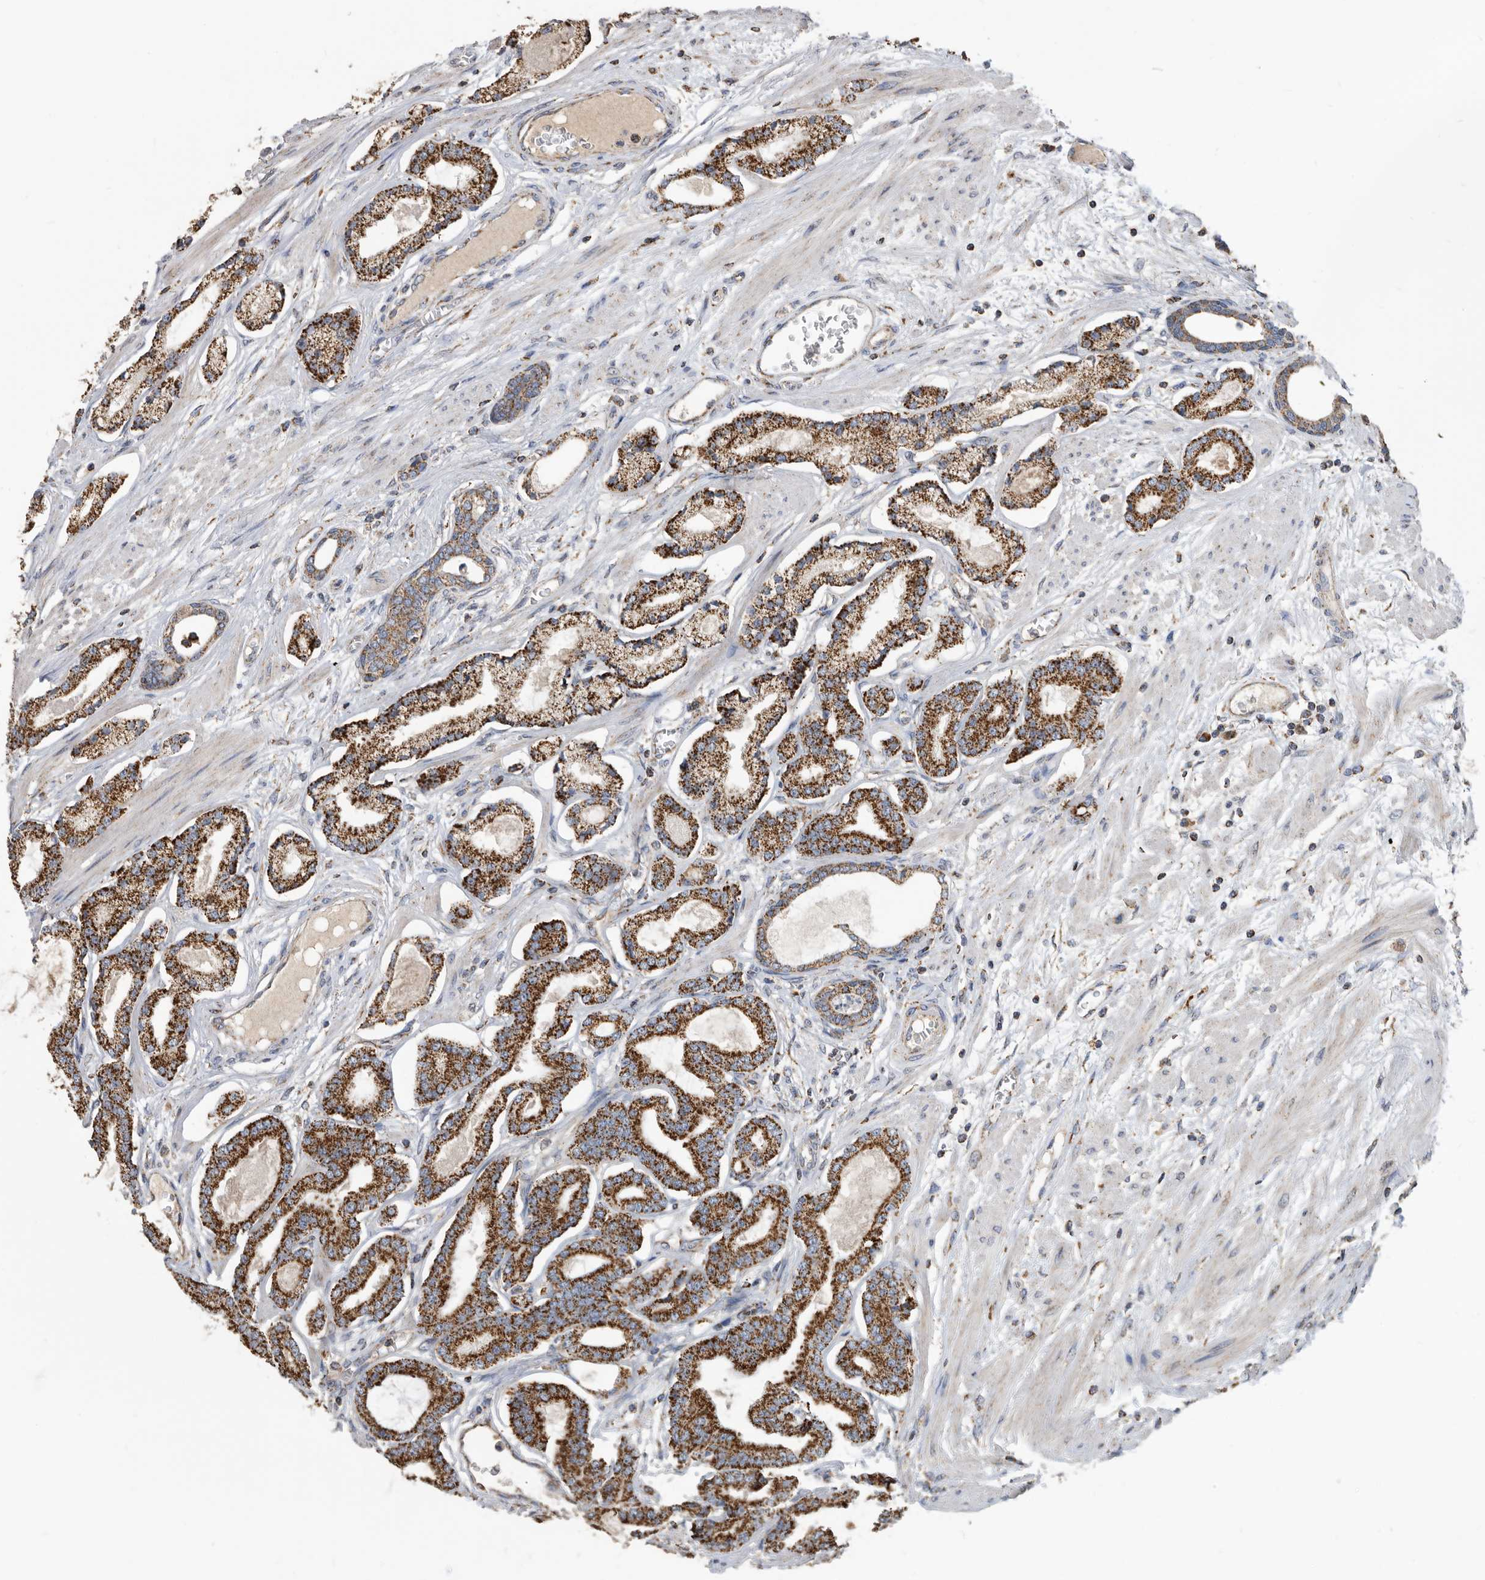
{"staining": {"intensity": "strong", "quantity": ">75%", "location": "cytoplasmic/membranous"}, "tissue": "prostate cancer", "cell_type": "Tumor cells", "image_type": "cancer", "snomed": [{"axis": "morphology", "description": "Adenocarcinoma, Low grade"}, {"axis": "topography", "description": "Prostate"}], "caption": "Strong cytoplasmic/membranous protein staining is appreciated in about >75% of tumor cells in prostate adenocarcinoma (low-grade). (brown staining indicates protein expression, while blue staining denotes nuclei).", "gene": "WFDC1", "patient": {"sex": "male", "age": 60}}